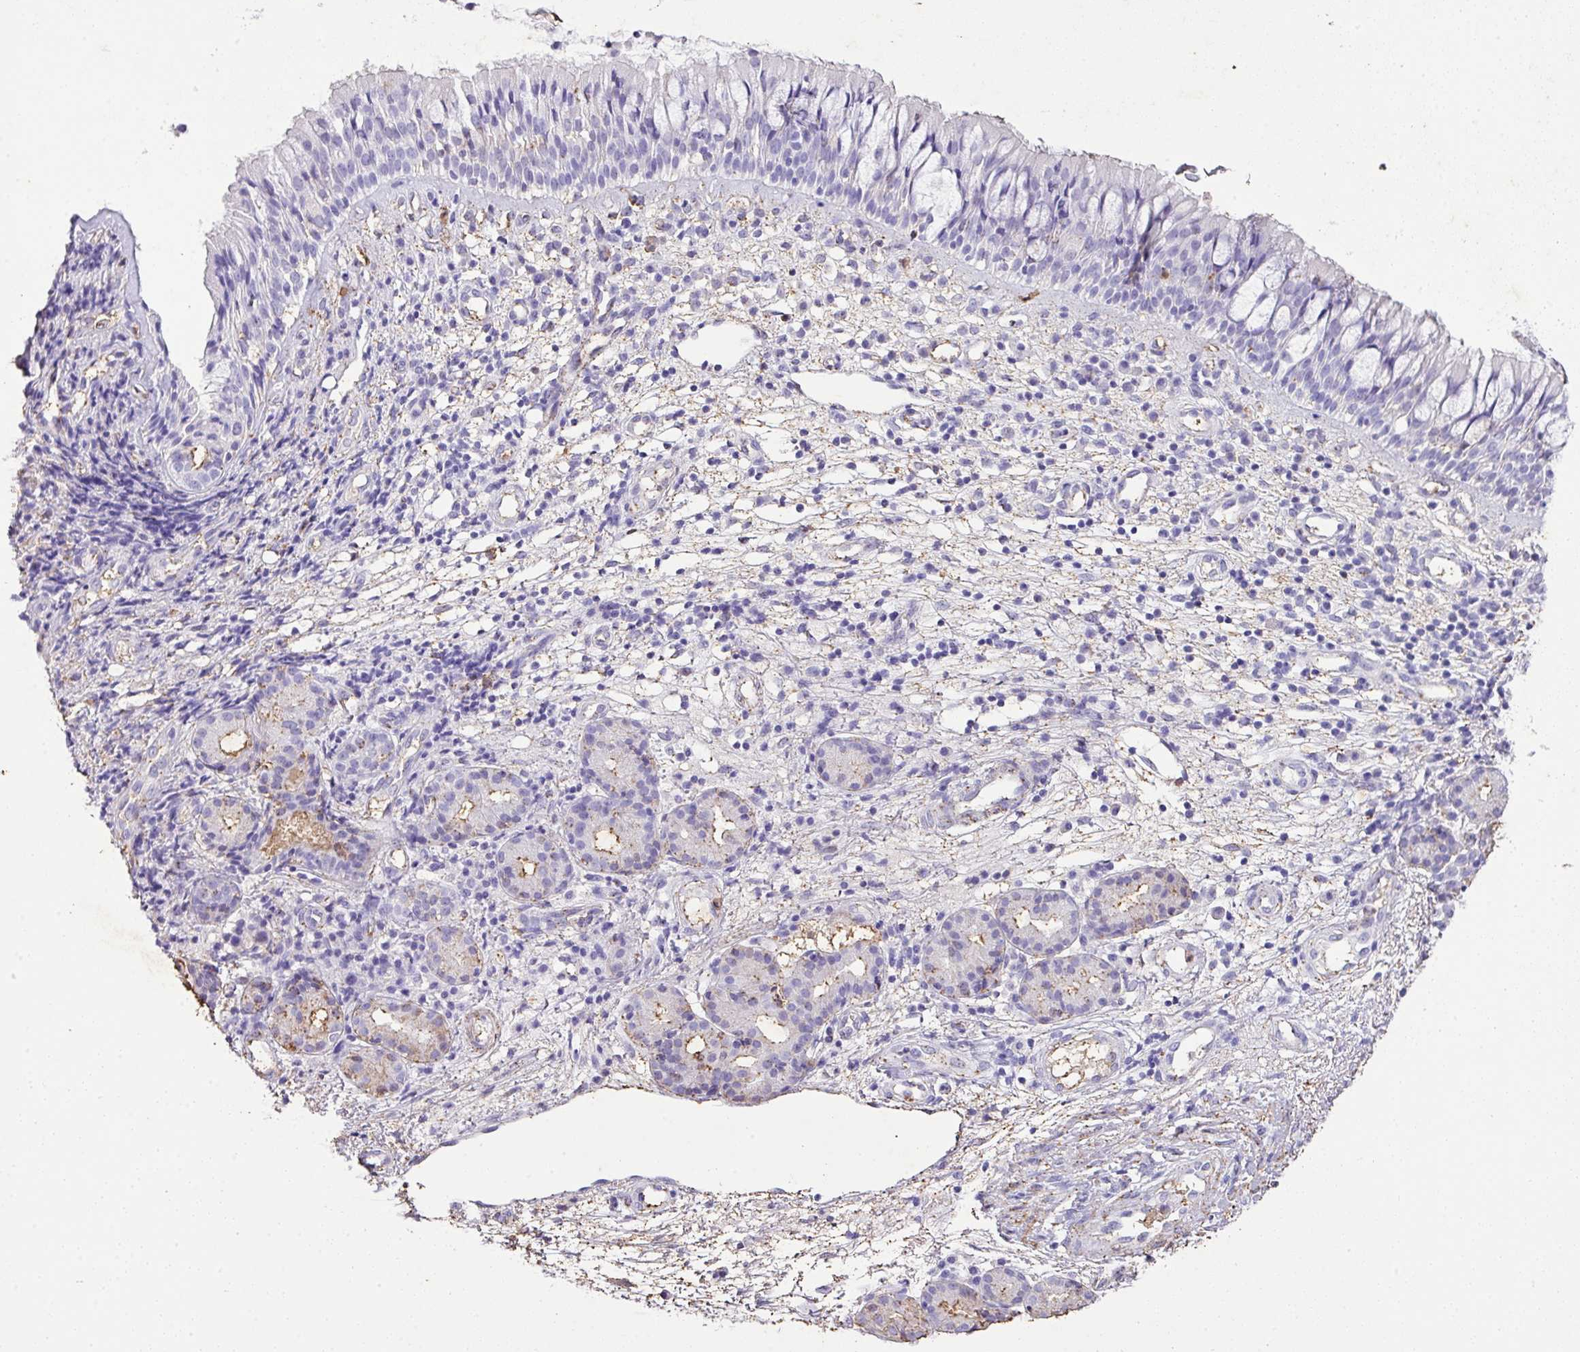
{"staining": {"intensity": "negative", "quantity": "none", "location": "none"}, "tissue": "nasopharynx", "cell_type": "Respiratory epithelial cells", "image_type": "normal", "snomed": [{"axis": "morphology", "description": "Normal tissue, NOS"}, {"axis": "topography", "description": "Nasopharynx"}], "caption": "Immunohistochemical staining of benign nasopharynx reveals no significant positivity in respiratory epithelial cells.", "gene": "KCNJ11", "patient": {"sex": "female", "age": 62}}